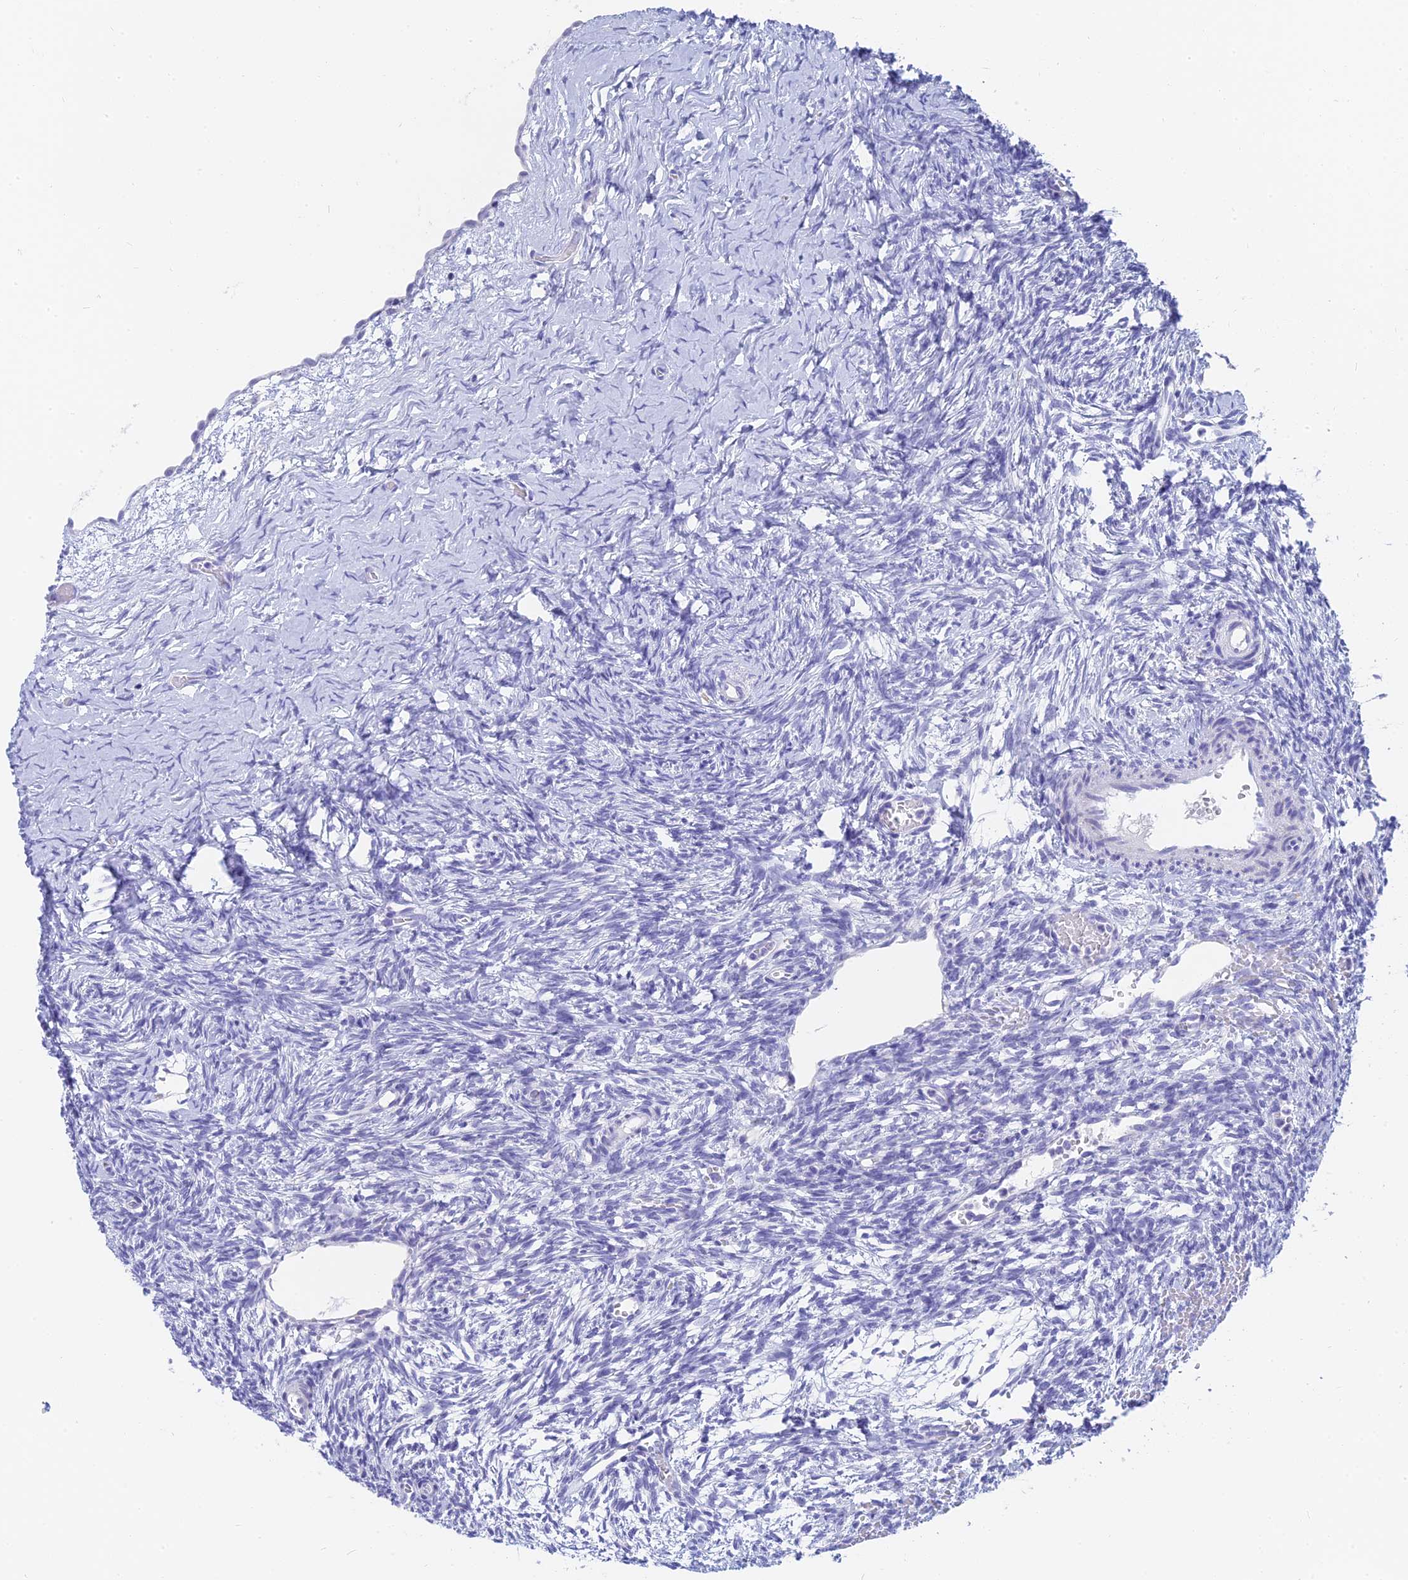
{"staining": {"intensity": "negative", "quantity": "none", "location": "none"}, "tissue": "ovary", "cell_type": "Follicle cells", "image_type": "normal", "snomed": [{"axis": "morphology", "description": "Normal tissue, NOS"}, {"axis": "topography", "description": "Ovary"}], "caption": "This is an immunohistochemistry photomicrograph of normal human ovary. There is no positivity in follicle cells.", "gene": "SLC36A2", "patient": {"sex": "female", "age": 39}}